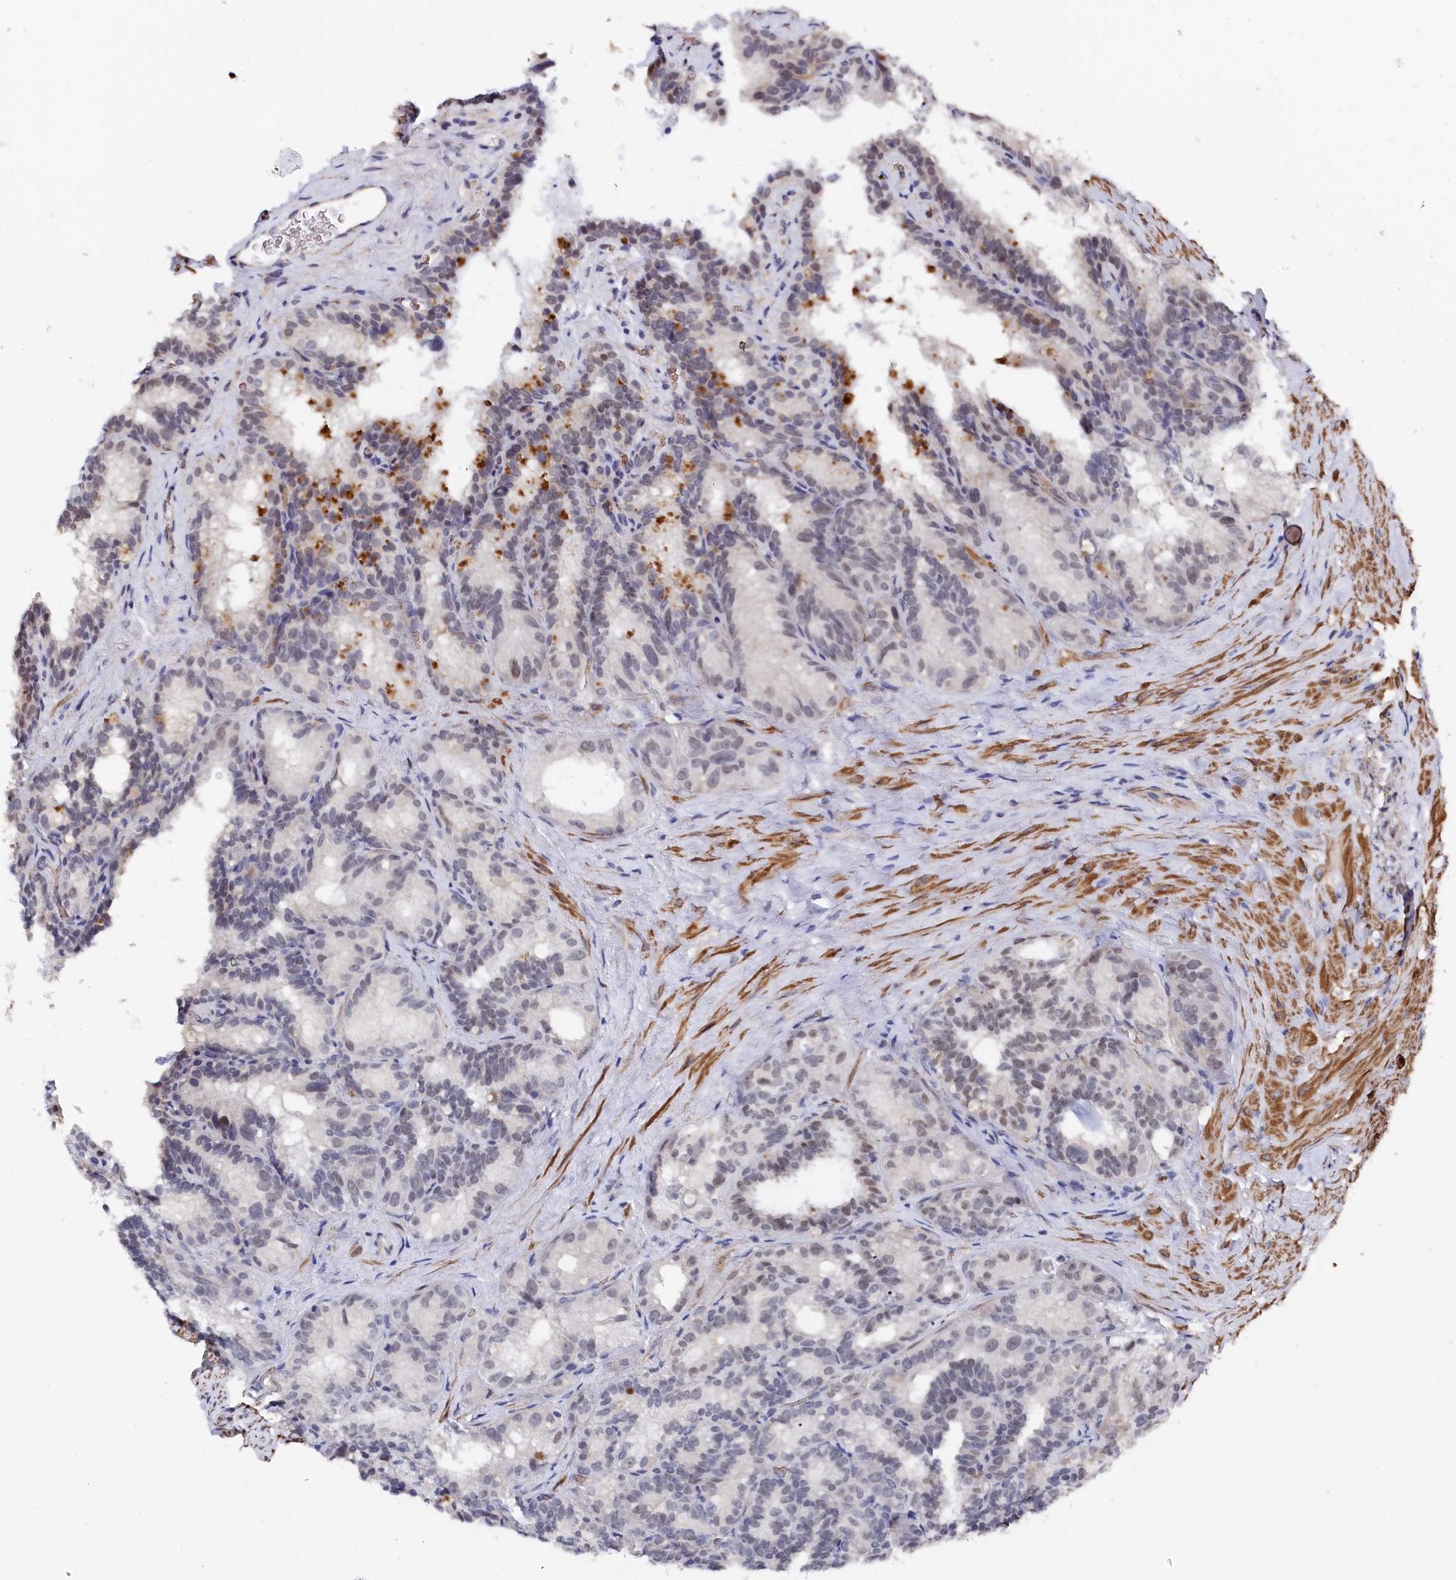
{"staining": {"intensity": "weak", "quantity": "<25%", "location": "nuclear"}, "tissue": "seminal vesicle", "cell_type": "Glandular cells", "image_type": "normal", "snomed": [{"axis": "morphology", "description": "Normal tissue, NOS"}, {"axis": "topography", "description": "Seminal veicle"}], "caption": "The image exhibits no staining of glandular cells in normal seminal vesicle. The staining was performed using DAB to visualize the protein expression in brown, while the nuclei were stained in blue with hematoxylin (Magnification: 20x).", "gene": "TIGD4", "patient": {"sex": "male", "age": 60}}